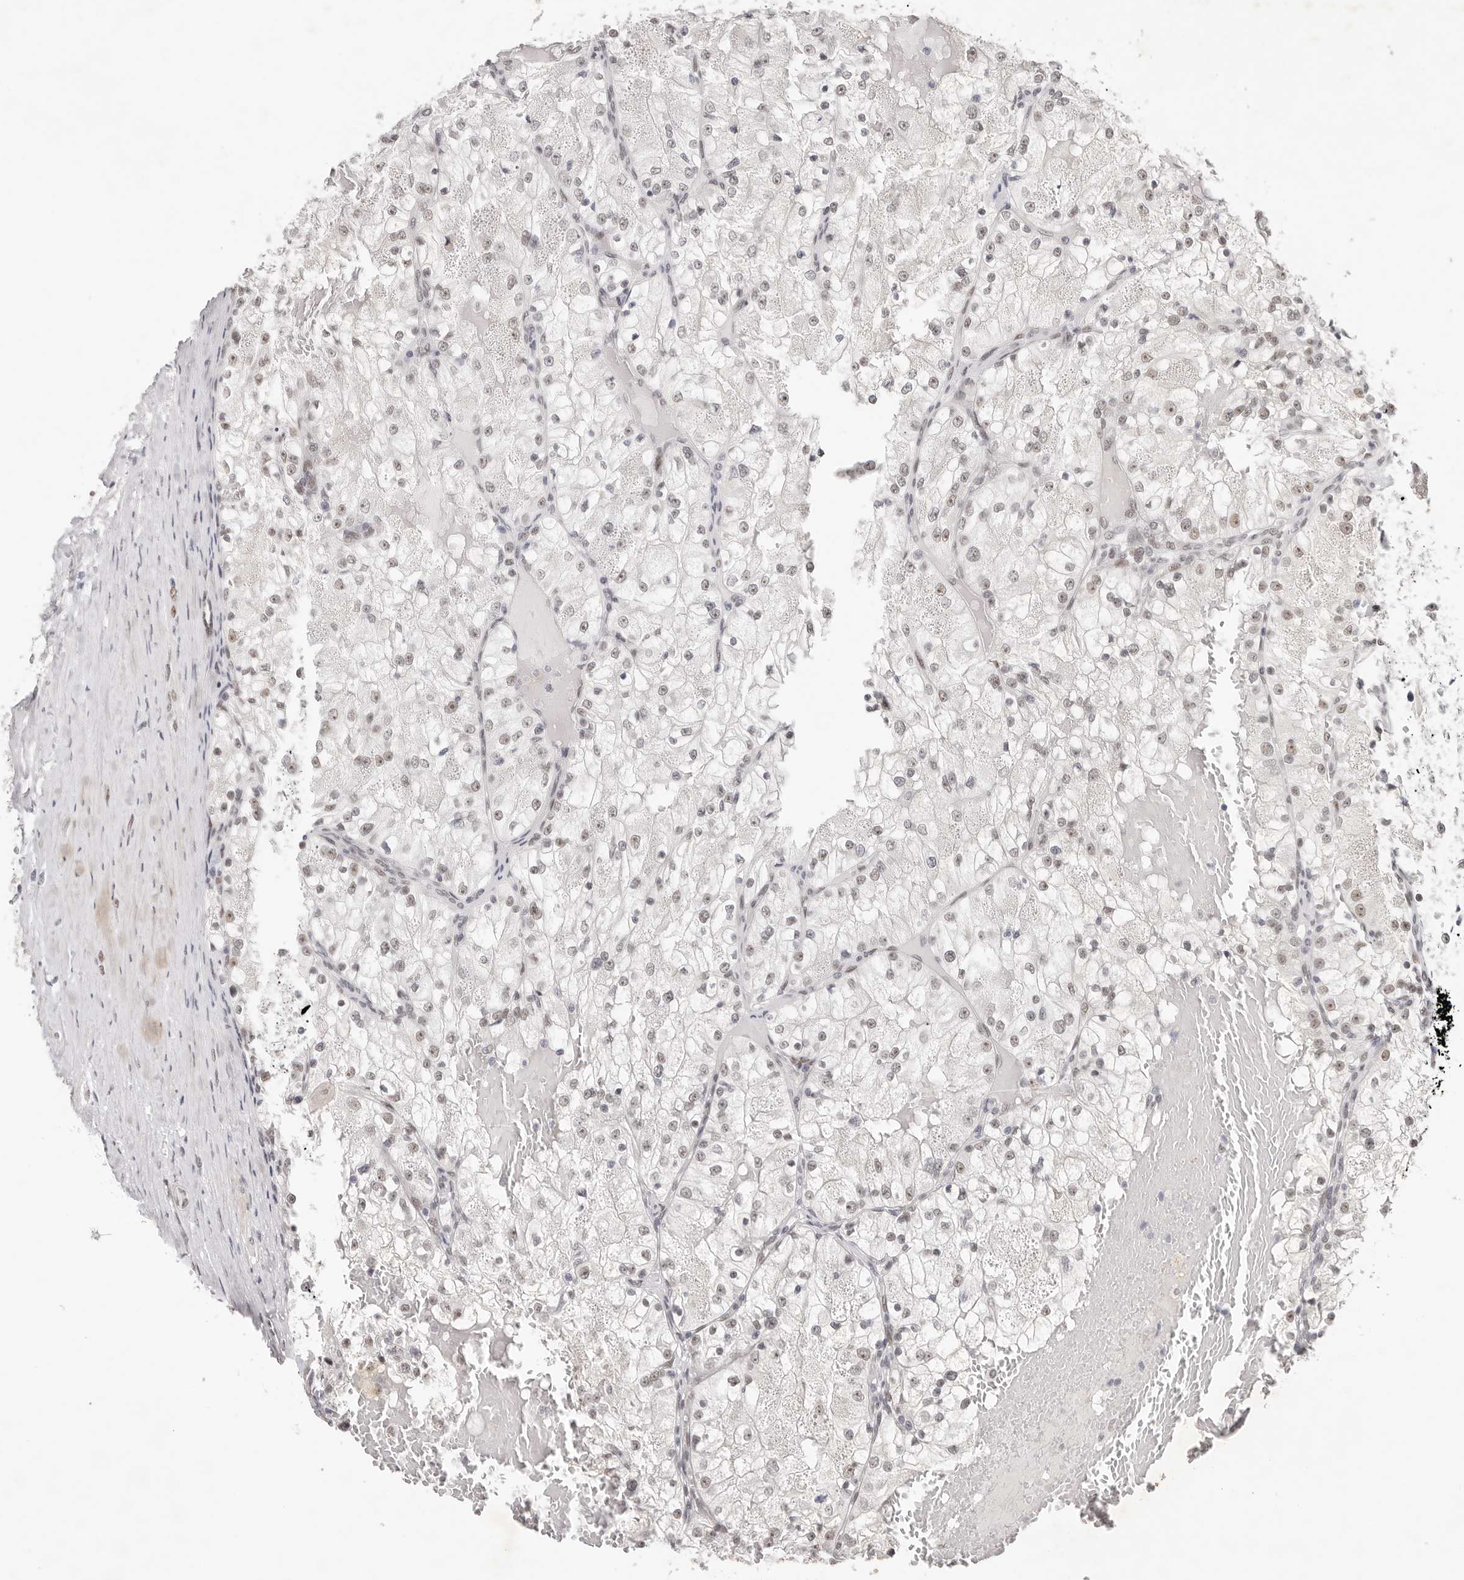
{"staining": {"intensity": "weak", "quantity": "<25%", "location": "nuclear"}, "tissue": "renal cancer", "cell_type": "Tumor cells", "image_type": "cancer", "snomed": [{"axis": "morphology", "description": "Normal tissue, NOS"}, {"axis": "morphology", "description": "Adenocarcinoma, NOS"}, {"axis": "topography", "description": "Kidney"}], "caption": "Micrograph shows no protein positivity in tumor cells of renal cancer (adenocarcinoma) tissue.", "gene": "LARP7", "patient": {"sex": "male", "age": 68}}